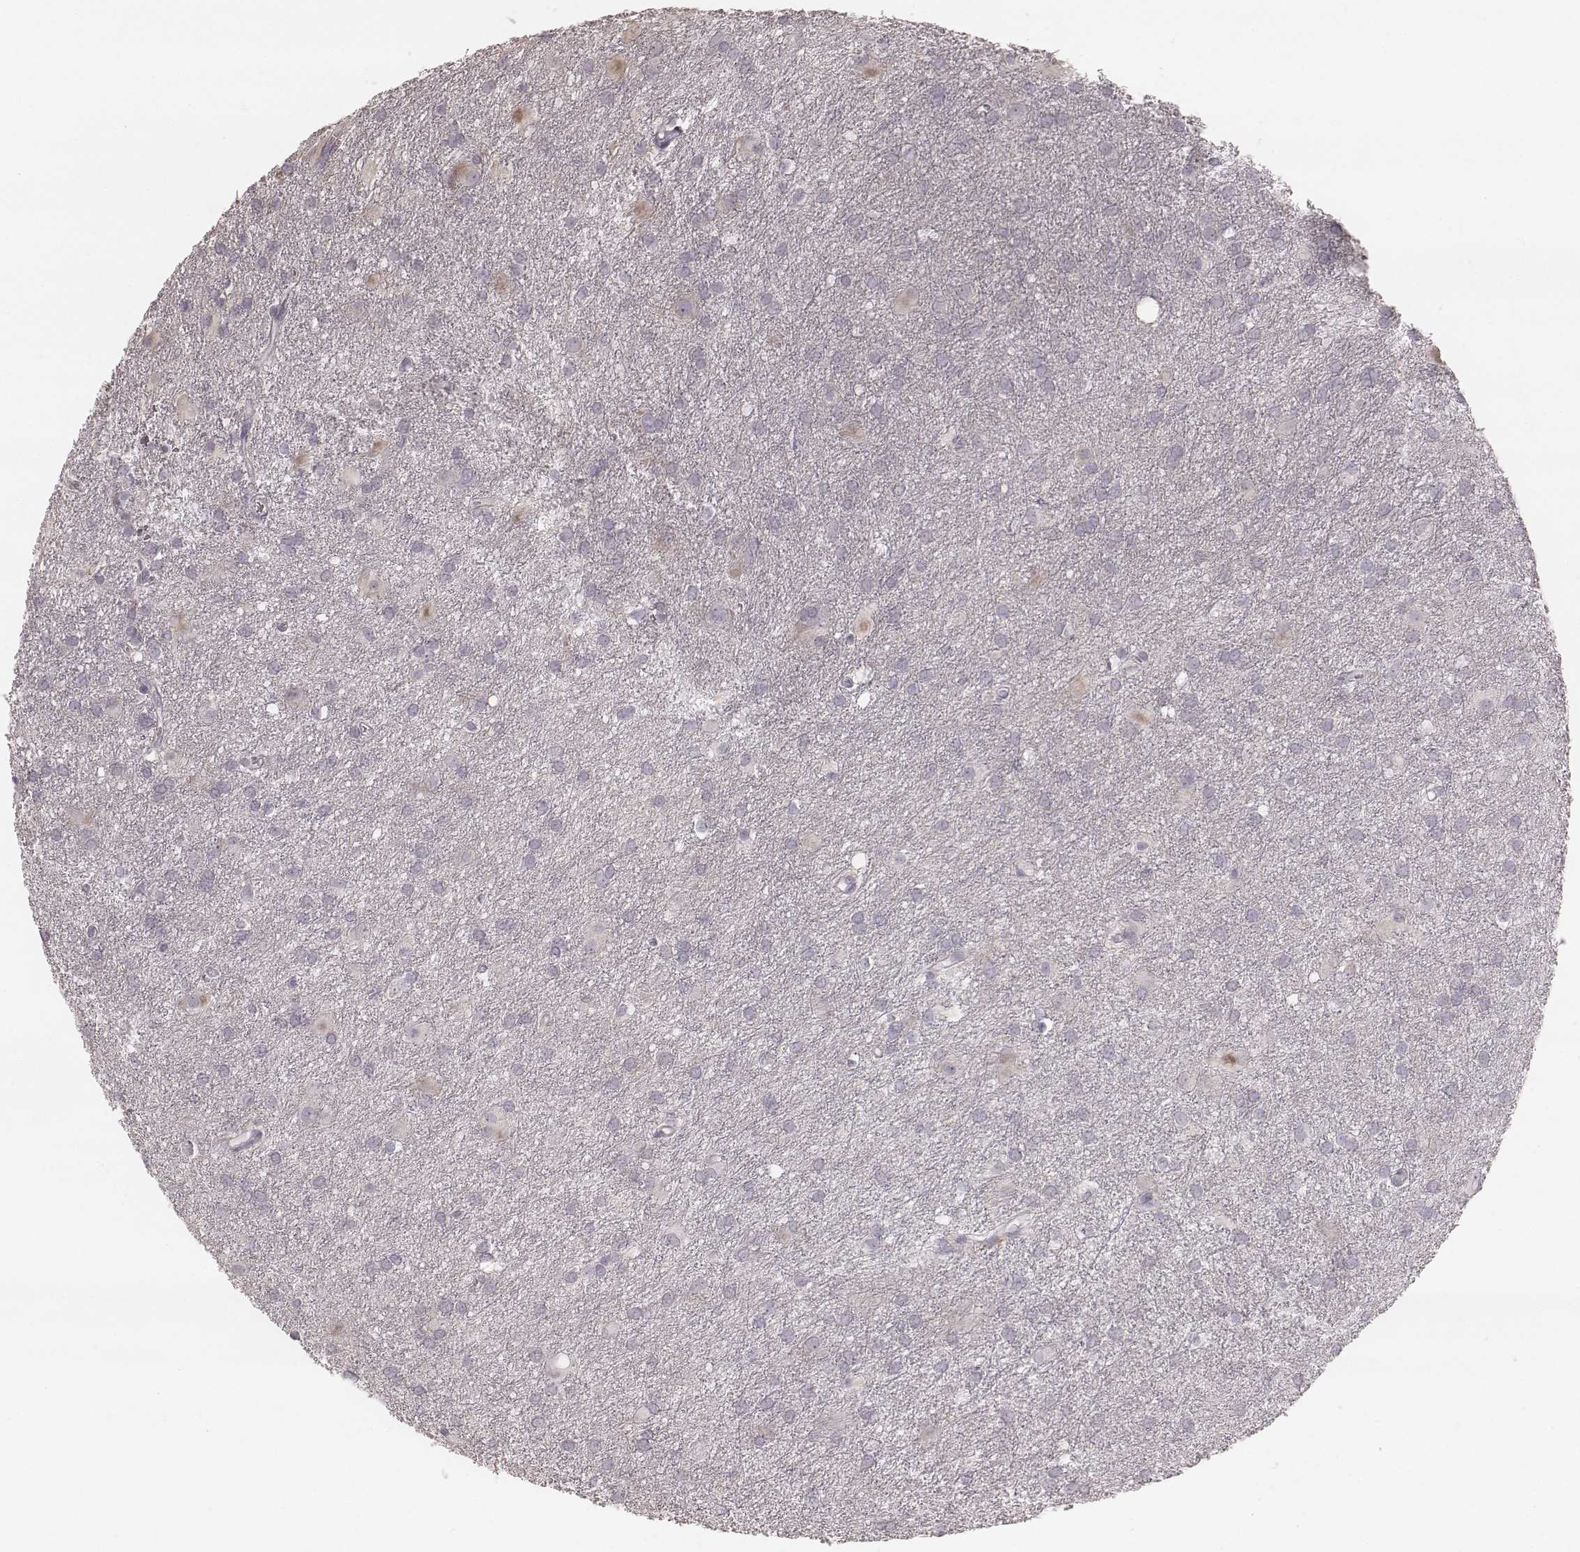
{"staining": {"intensity": "negative", "quantity": "none", "location": "none"}, "tissue": "glioma", "cell_type": "Tumor cells", "image_type": "cancer", "snomed": [{"axis": "morphology", "description": "Glioma, malignant, Low grade"}, {"axis": "topography", "description": "Brain"}], "caption": "This is a image of IHC staining of low-grade glioma (malignant), which shows no positivity in tumor cells. Brightfield microscopy of immunohistochemistry (IHC) stained with DAB (brown) and hematoxylin (blue), captured at high magnification.", "gene": "SMIM24", "patient": {"sex": "male", "age": 58}}